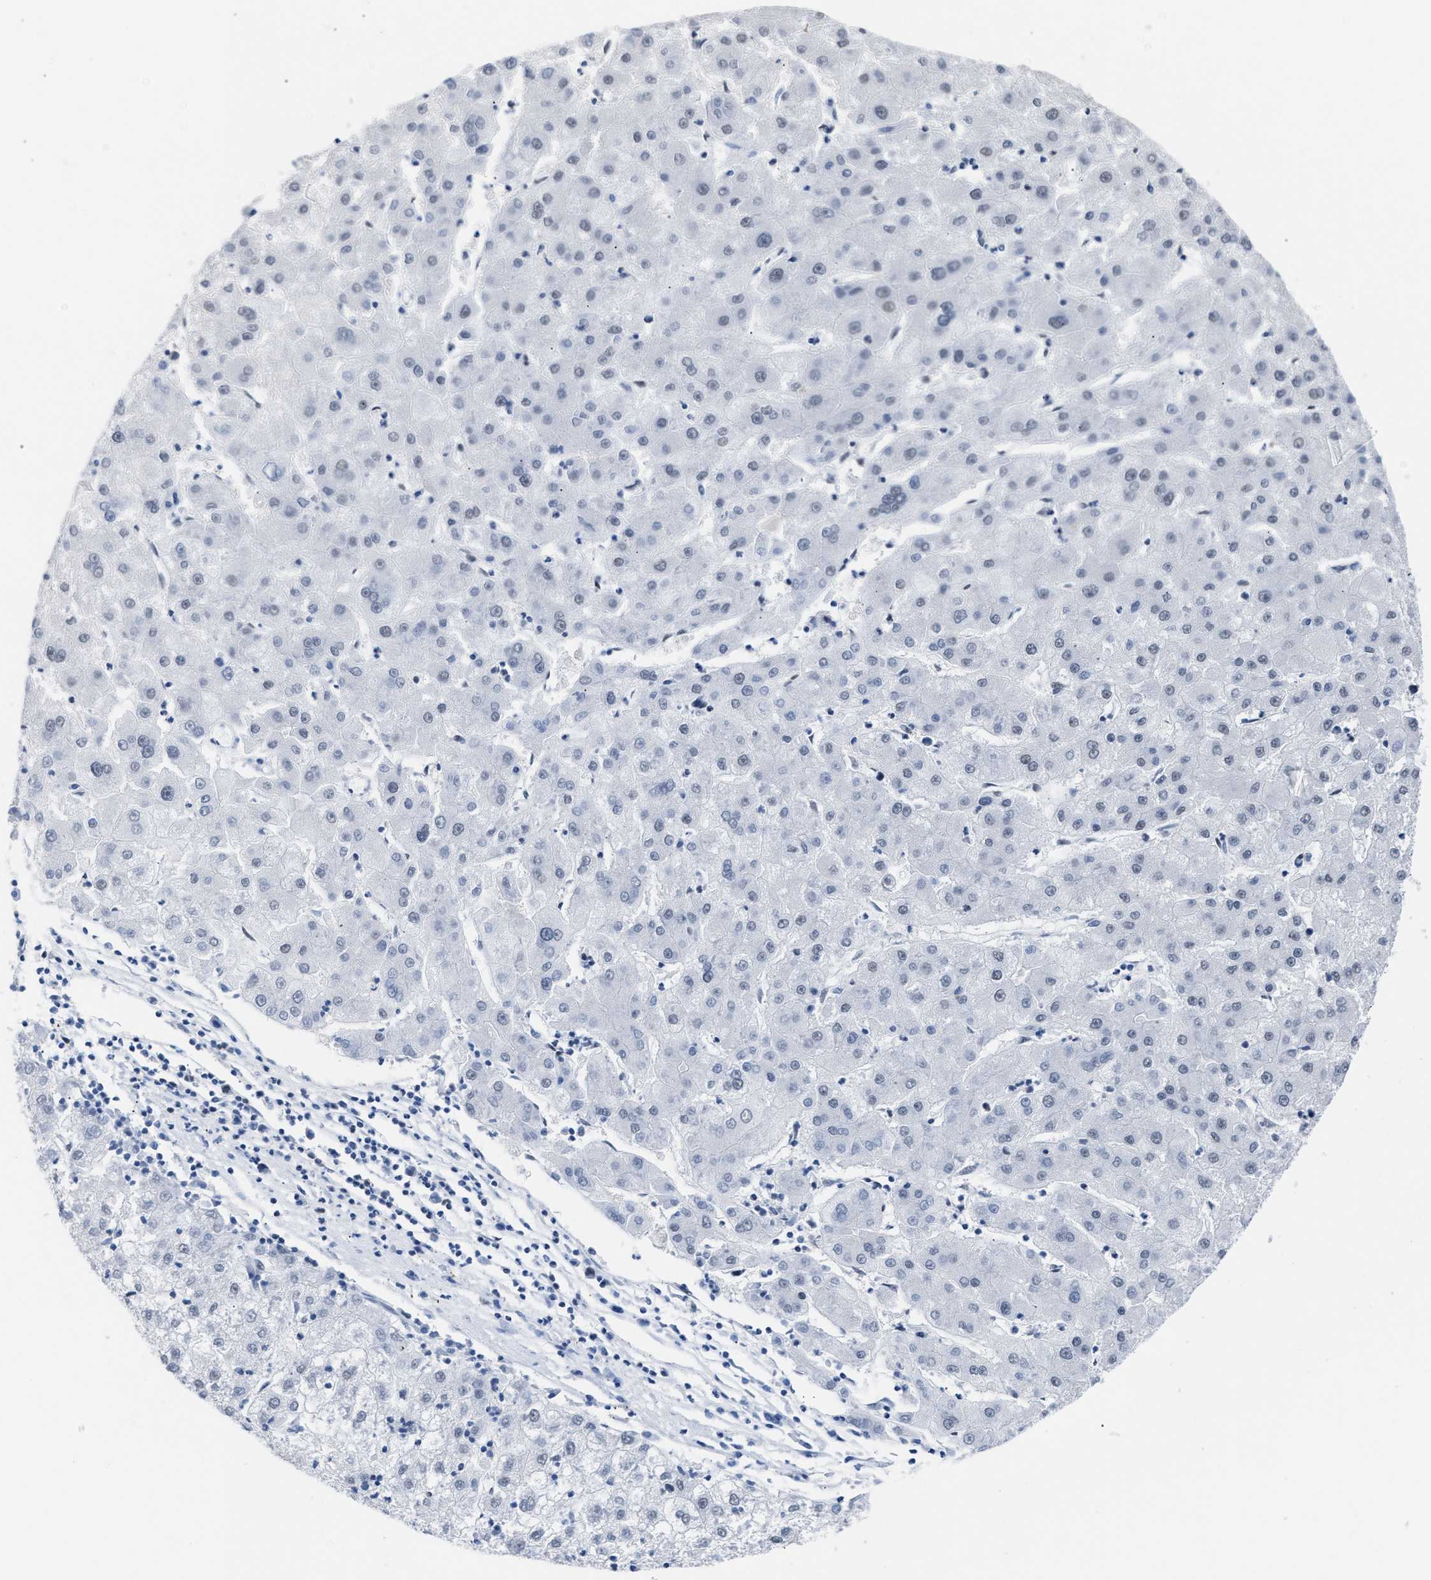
{"staining": {"intensity": "negative", "quantity": "none", "location": "none"}, "tissue": "liver cancer", "cell_type": "Tumor cells", "image_type": "cancer", "snomed": [{"axis": "morphology", "description": "Carcinoma, Hepatocellular, NOS"}, {"axis": "topography", "description": "Liver"}], "caption": "Immunohistochemistry of liver cancer displays no expression in tumor cells.", "gene": "CCAR2", "patient": {"sex": "male", "age": 72}}